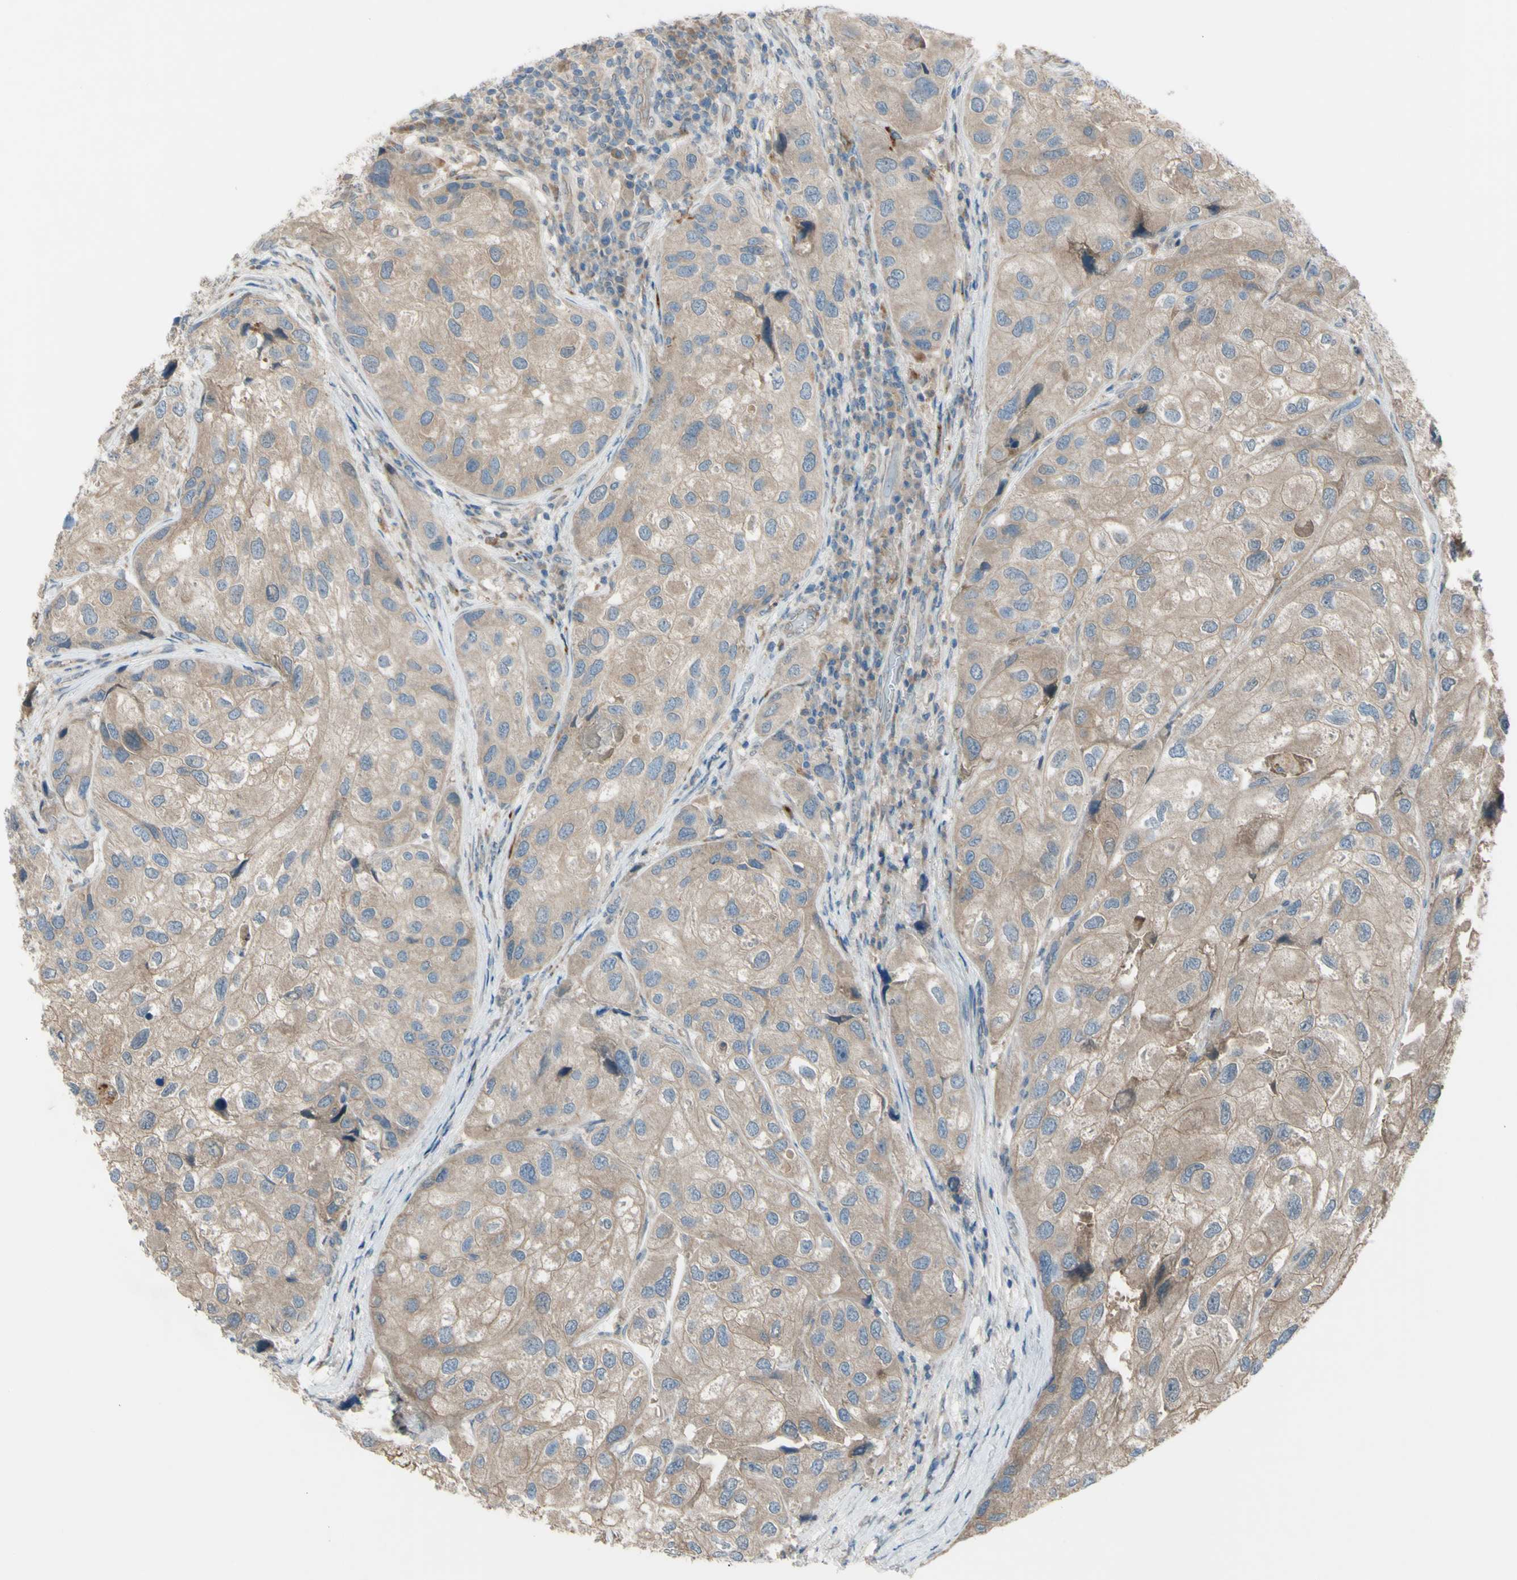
{"staining": {"intensity": "moderate", "quantity": ">75%", "location": "cytoplasmic/membranous"}, "tissue": "urothelial cancer", "cell_type": "Tumor cells", "image_type": "cancer", "snomed": [{"axis": "morphology", "description": "Urothelial carcinoma, High grade"}, {"axis": "topography", "description": "Urinary bladder"}], "caption": "Protein staining by immunohistochemistry (IHC) shows moderate cytoplasmic/membranous positivity in approximately >75% of tumor cells in urothelial carcinoma (high-grade).", "gene": "AFP", "patient": {"sex": "female", "age": 64}}